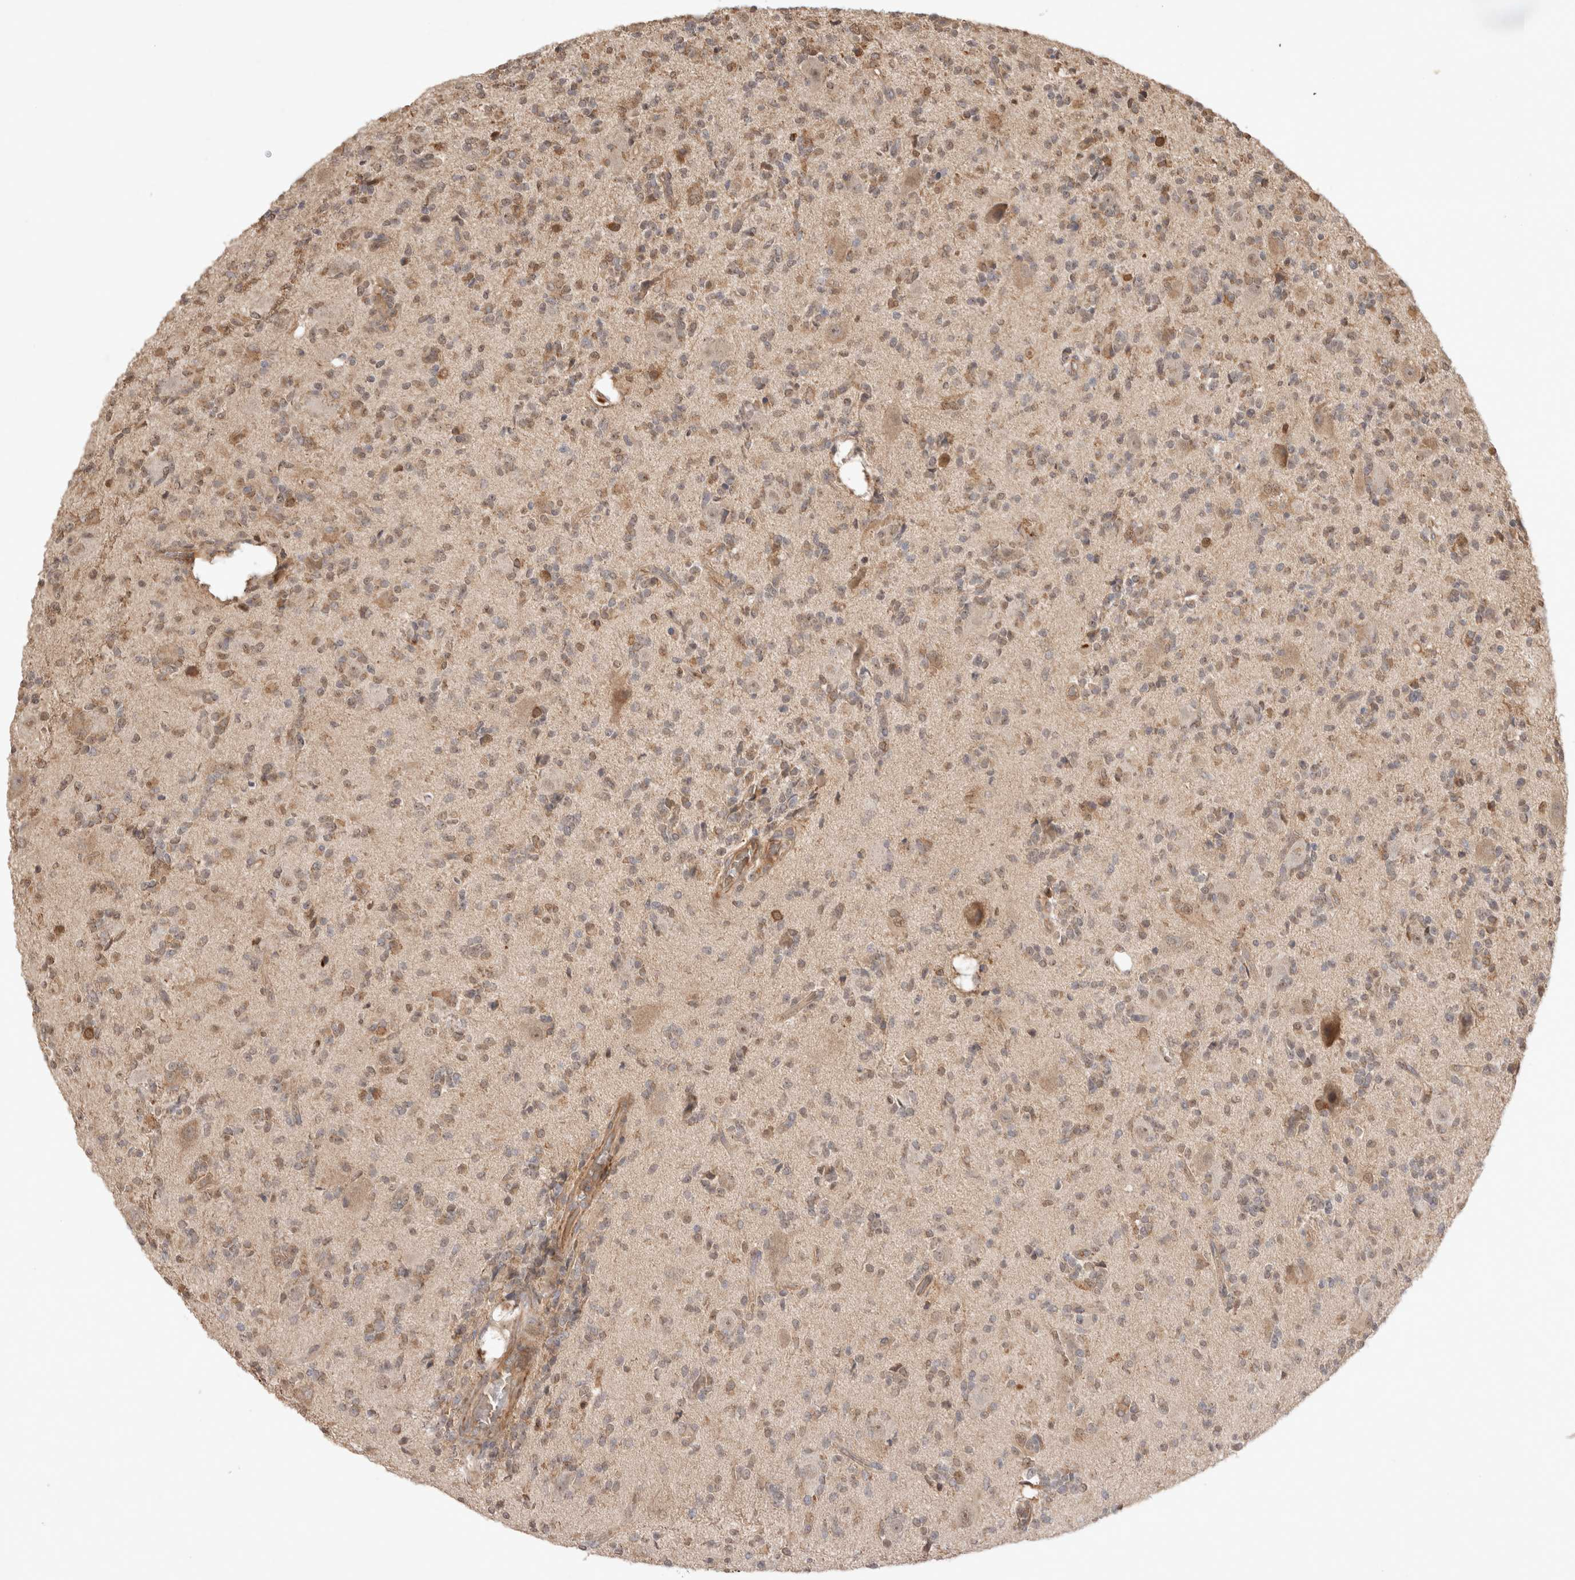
{"staining": {"intensity": "moderate", "quantity": "25%-75%", "location": "cytoplasmic/membranous"}, "tissue": "glioma", "cell_type": "Tumor cells", "image_type": "cancer", "snomed": [{"axis": "morphology", "description": "Glioma, malignant, High grade"}, {"axis": "topography", "description": "Brain"}], "caption": "Human malignant glioma (high-grade) stained with a brown dye reveals moderate cytoplasmic/membranous positive positivity in approximately 25%-75% of tumor cells.", "gene": "FAM221A", "patient": {"sex": "male", "age": 34}}